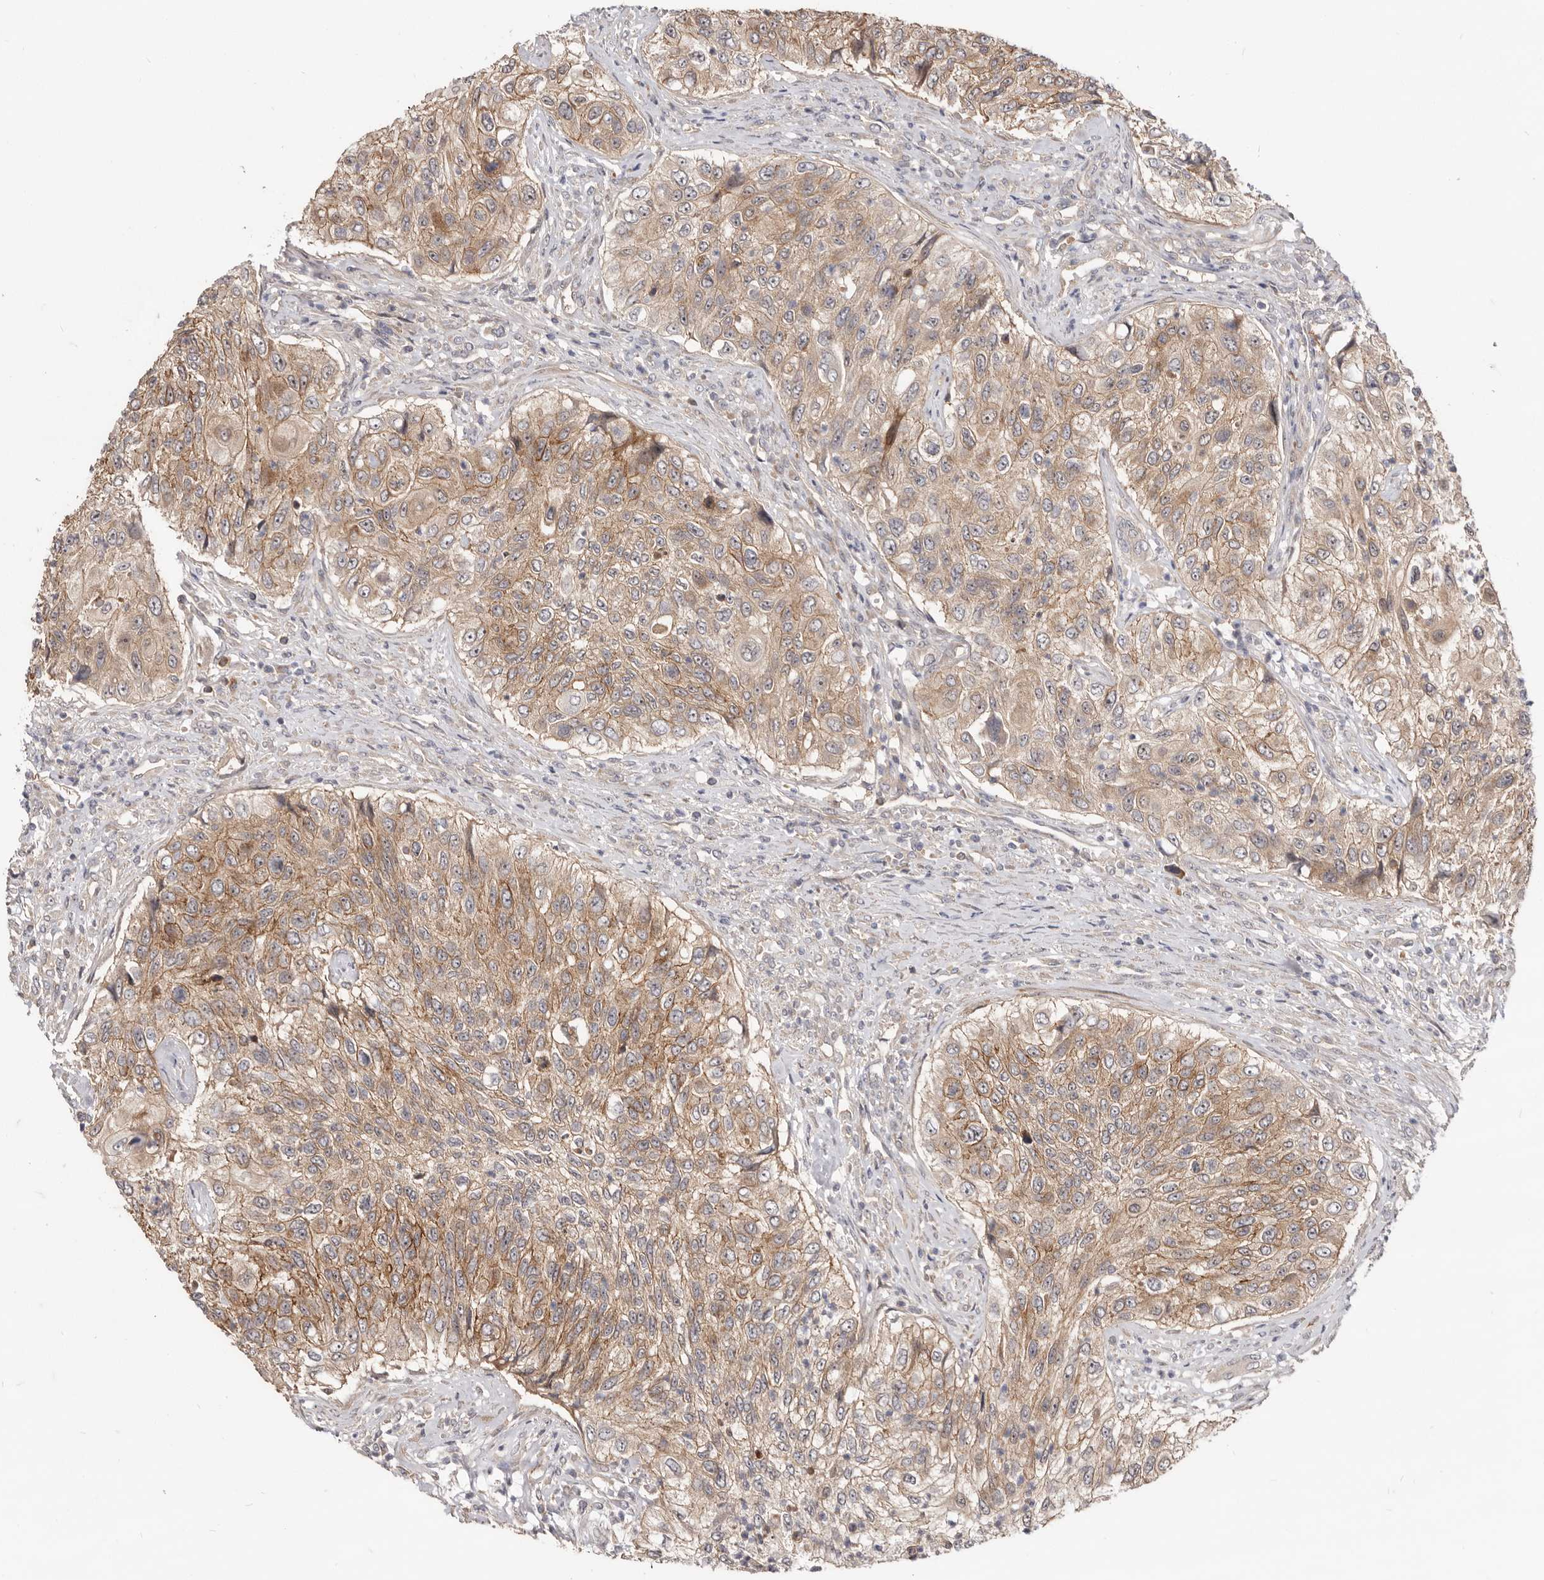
{"staining": {"intensity": "moderate", "quantity": ">75%", "location": "cytoplasmic/membranous"}, "tissue": "urothelial cancer", "cell_type": "Tumor cells", "image_type": "cancer", "snomed": [{"axis": "morphology", "description": "Urothelial carcinoma, High grade"}, {"axis": "topography", "description": "Urinary bladder"}], "caption": "Immunohistochemical staining of human high-grade urothelial carcinoma demonstrates medium levels of moderate cytoplasmic/membranous protein positivity in approximately >75% of tumor cells. (brown staining indicates protein expression, while blue staining denotes nuclei).", "gene": "GPATCH4", "patient": {"sex": "female", "age": 60}}